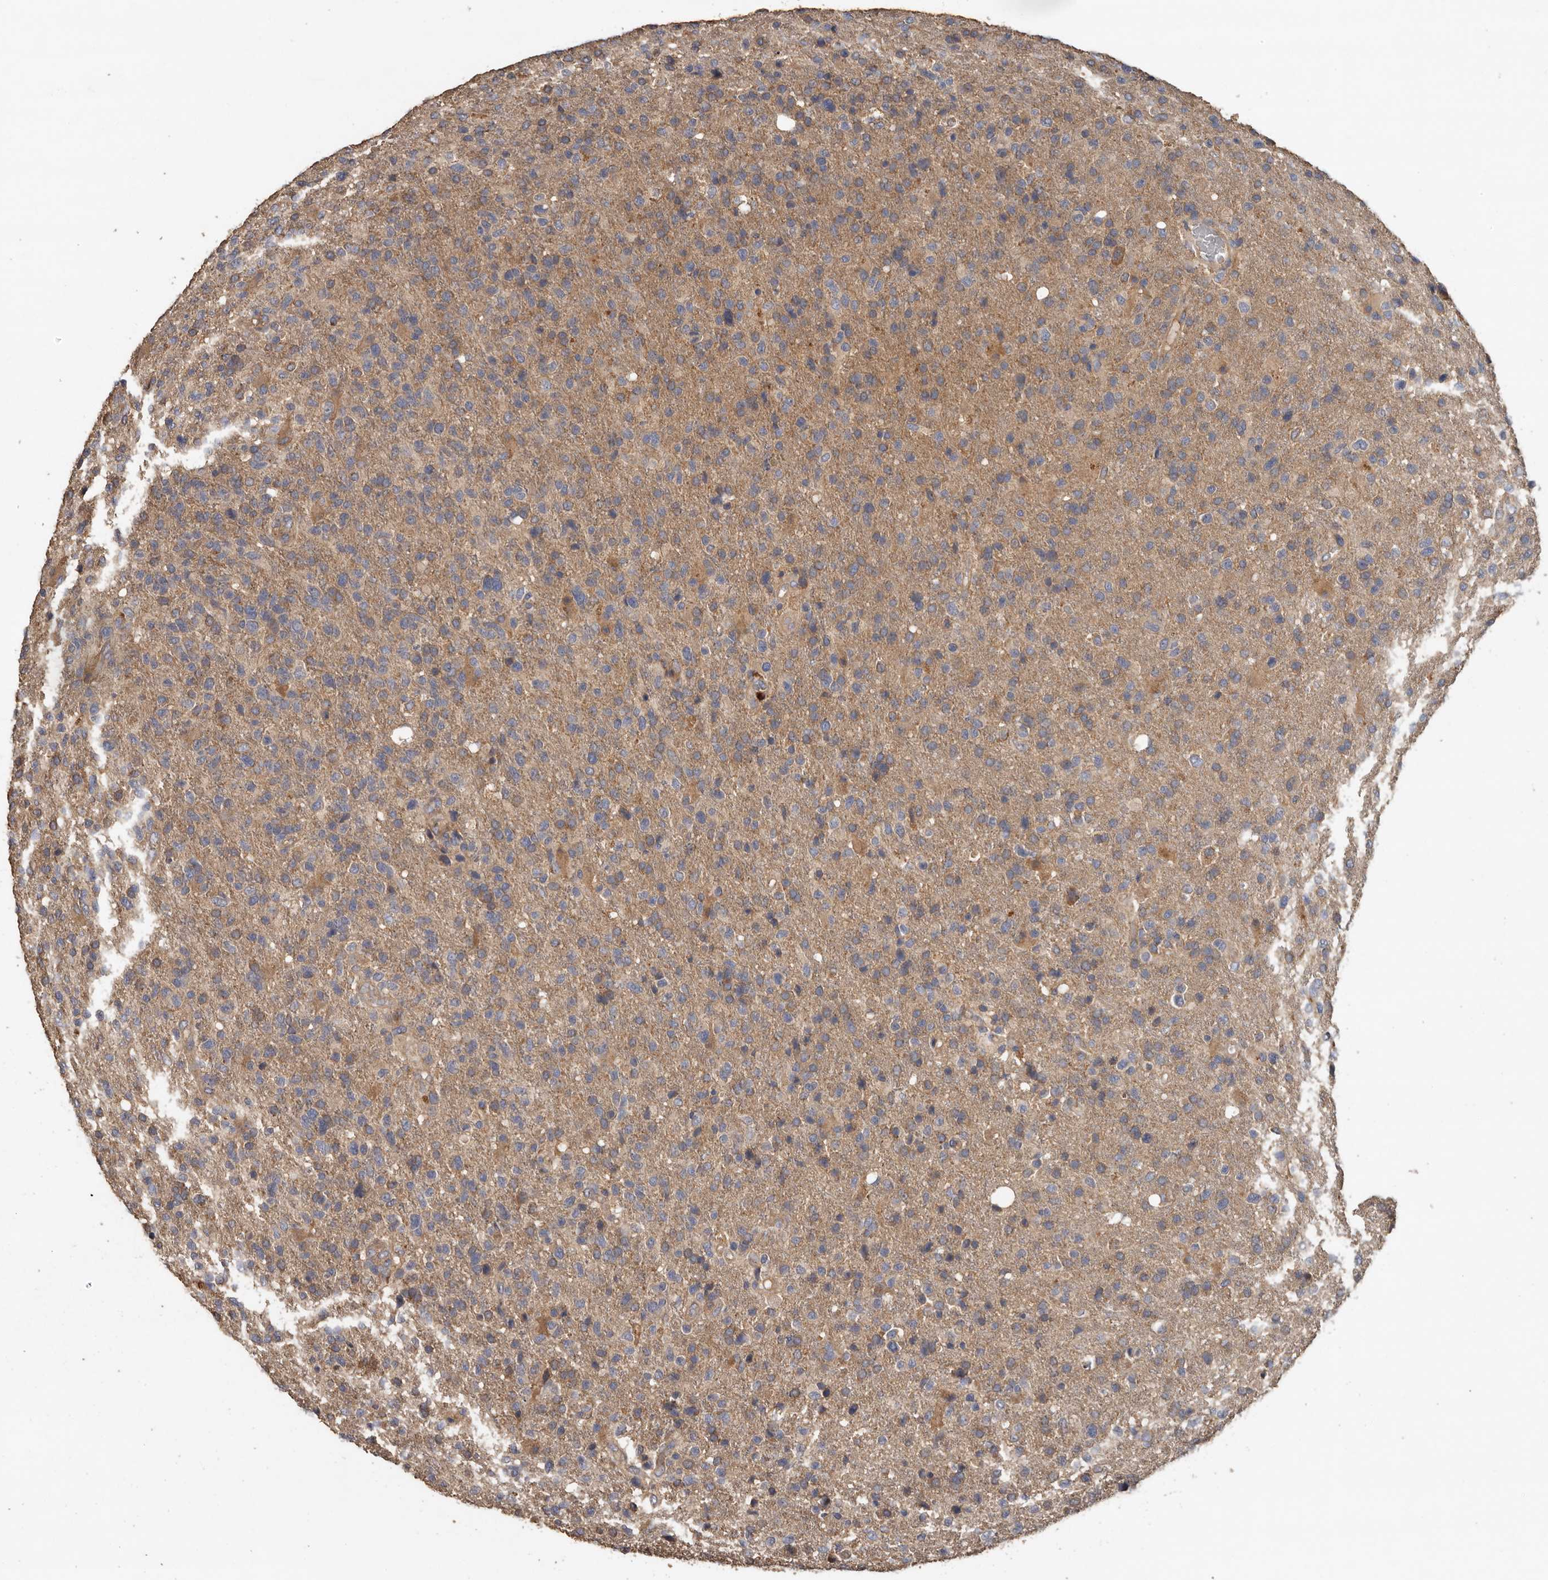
{"staining": {"intensity": "weak", "quantity": "<25%", "location": "cytoplasmic/membranous"}, "tissue": "glioma", "cell_type": "Tumor cells", "image_type": "cancer", "snomed": [{"axis": "morphology", "description": "Glioma, malignant, High grade"}, {"axis": "topography", "description": "Brain"}], "caption": "Immunohistochemical staining of glioma reveals no significant expression in tumor cells.", "gene": "FLCN", "patient": {"sex": "male", "age": 72}}